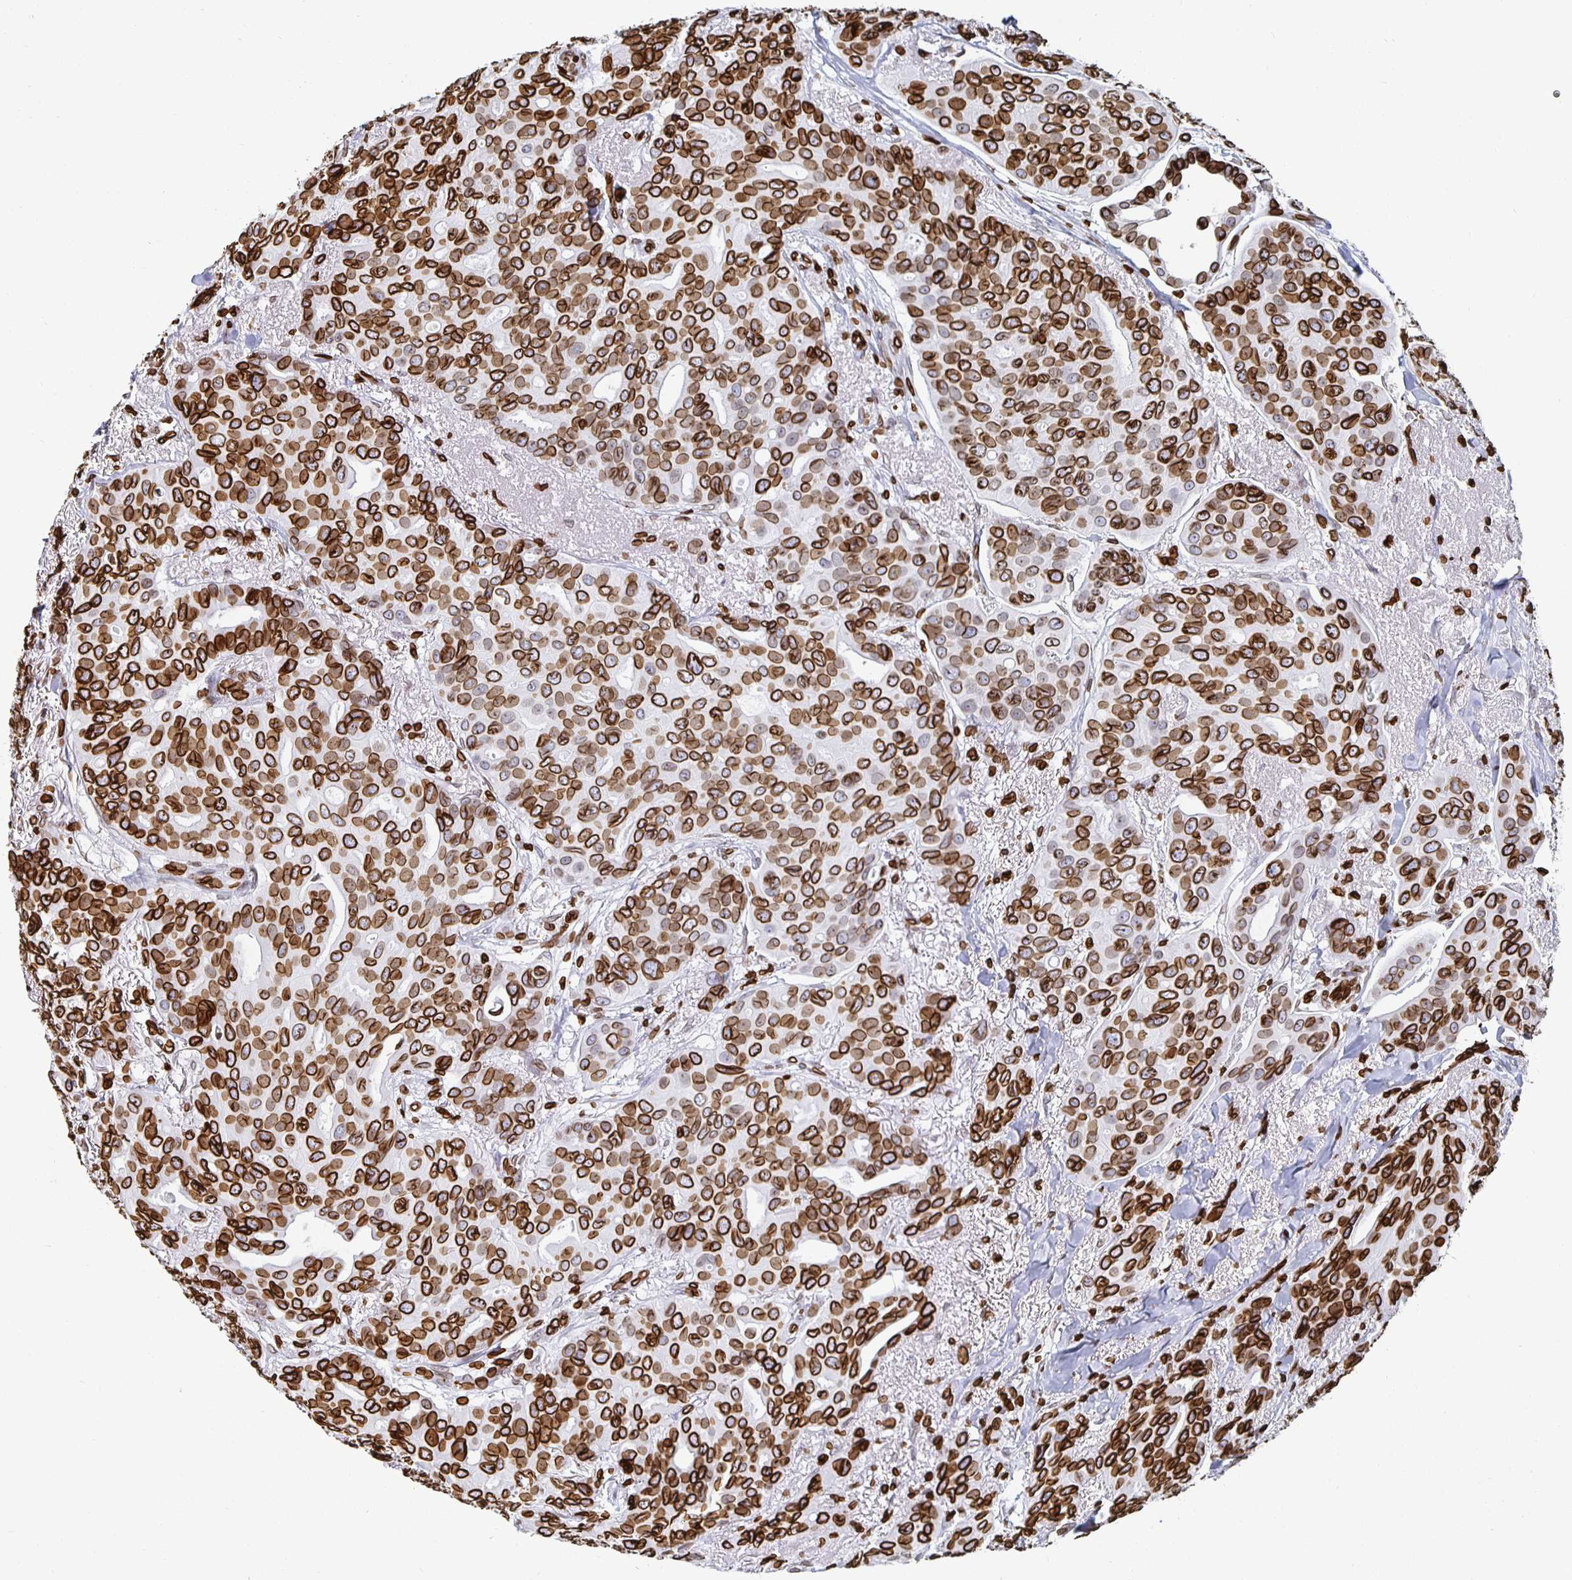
{"staining": {"intensity": "strong", "quantity": ">75%", "location": "cytoplasmic/membranous,nuclear"}, "tissue": "breast cancer", "cell_type": "Tumor cells", "image_type": "cancer", "snomed": [{"axis": "morphology", "description": "Duct carcinoma"}, {"axis": "topography", "description": "Breast"}], "caption": "IHC staining of breast invasive ductal carcinoma, which exhibits high levels of strong cytoplasmic/membranous and nuclear staining in approximately >75% of tumor cells indicating strong cytoplasmic/membranous and nuclear protein expression. The staining was performed using DAB (3,3'-diaminobenzidine) (brown) for protein detection and nuclei were counterstained in hematoxylin (blue).", "gene": "LMNB1", "patient": {"sex": "female", "age": 54}}